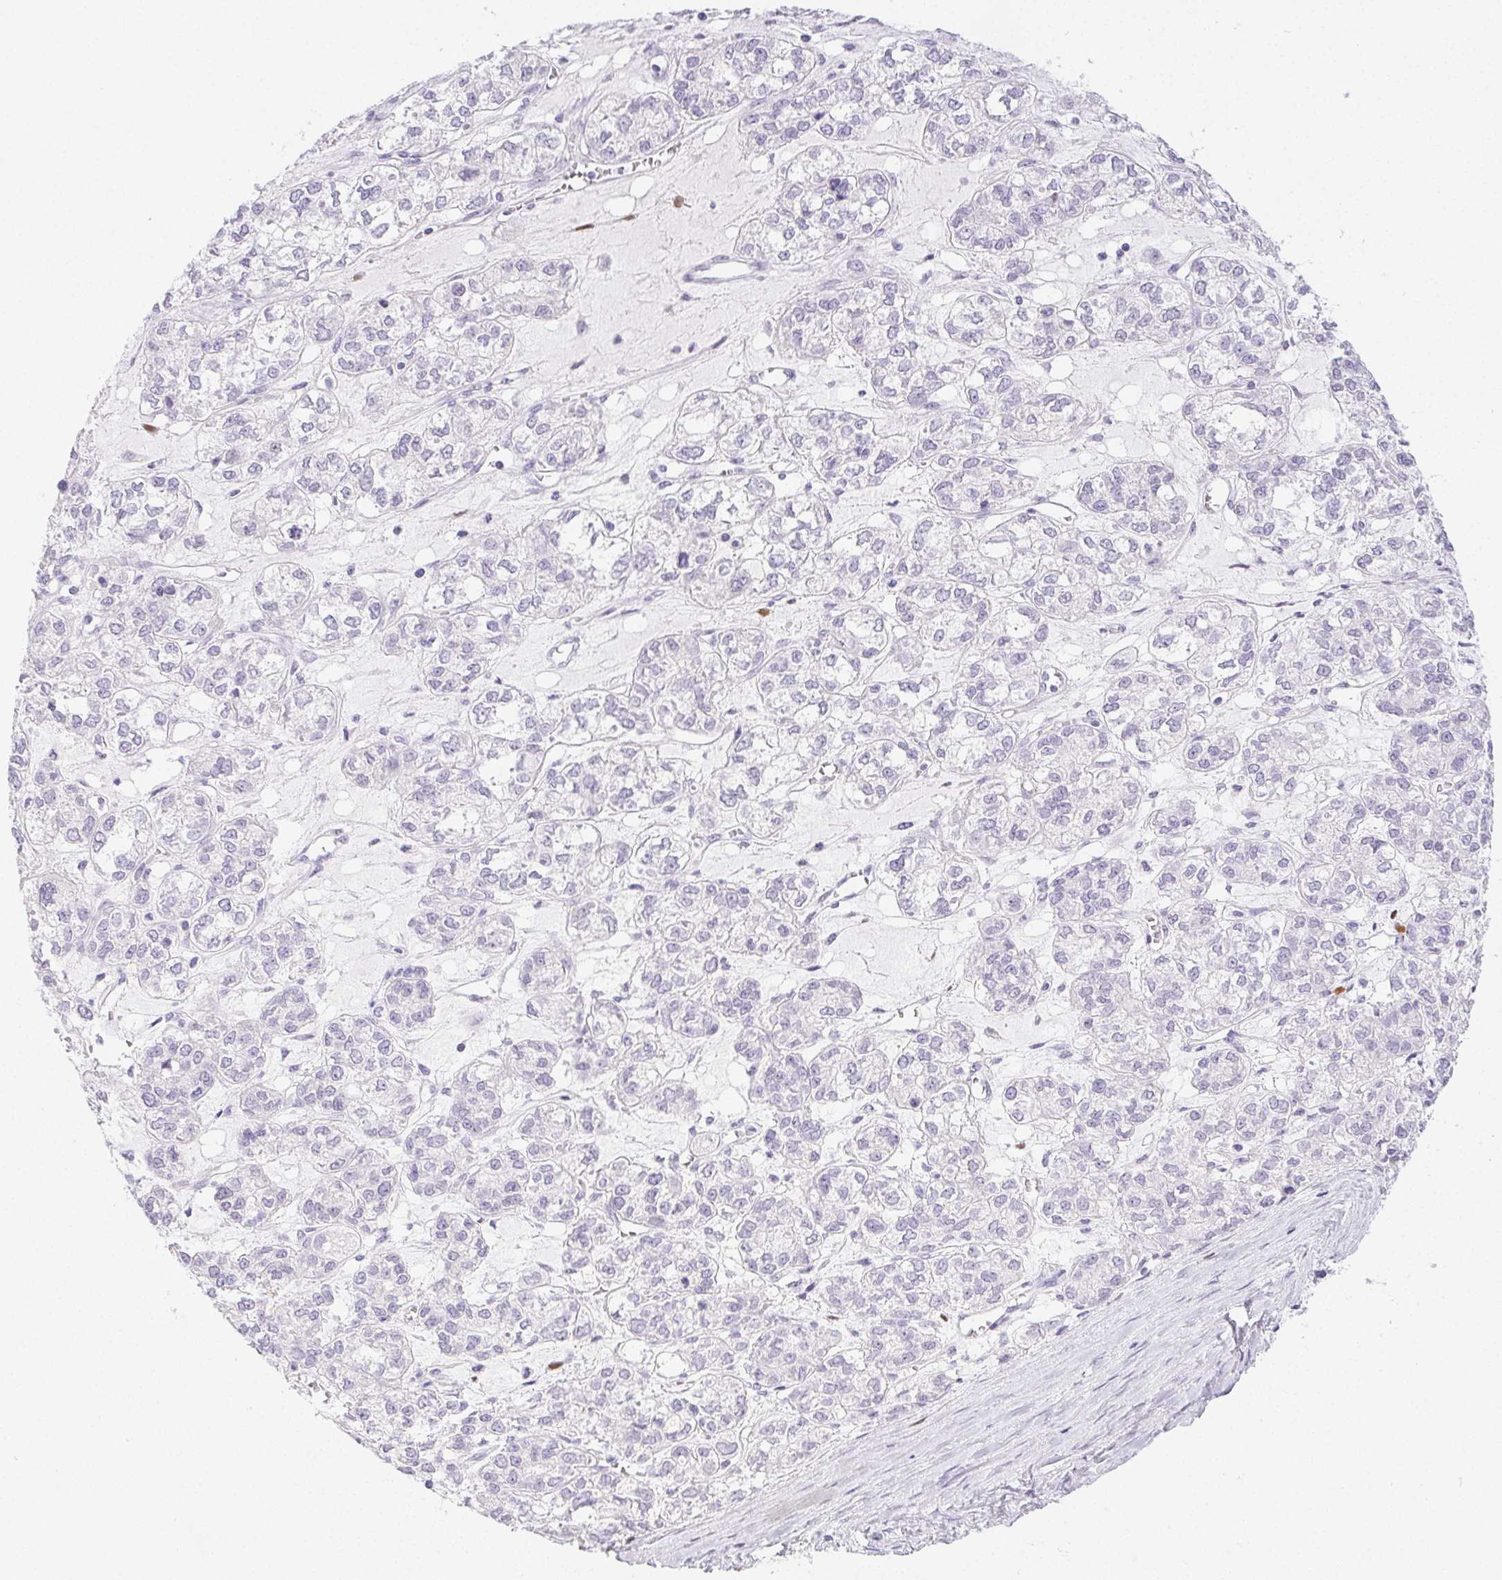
{"staining": {"intensity": "negative", "quantity": "none", "location": "none"}, "tissue": "ovarian cancer", "cell_type": "Tumor cells", "image_type": "cancer", "snomed": [{"axis": "morphology", "description": "Carcinoma, endometroid"}, {"axis": "topography", "description": "Ovary"}], "caption": "This image is of ovarian cancer stained with immunohistochemistry (IHC) to label a protein in brown with the nuclei are counter-stained blue. There is no staining in tumor cells. (Stains: DAB IHC with hematoxylin counter stain, Microscopy: brightfield microscopy at high magnification).", "gene": "ST8SIA3", "patient": {"sex": "female", "age": 64}}